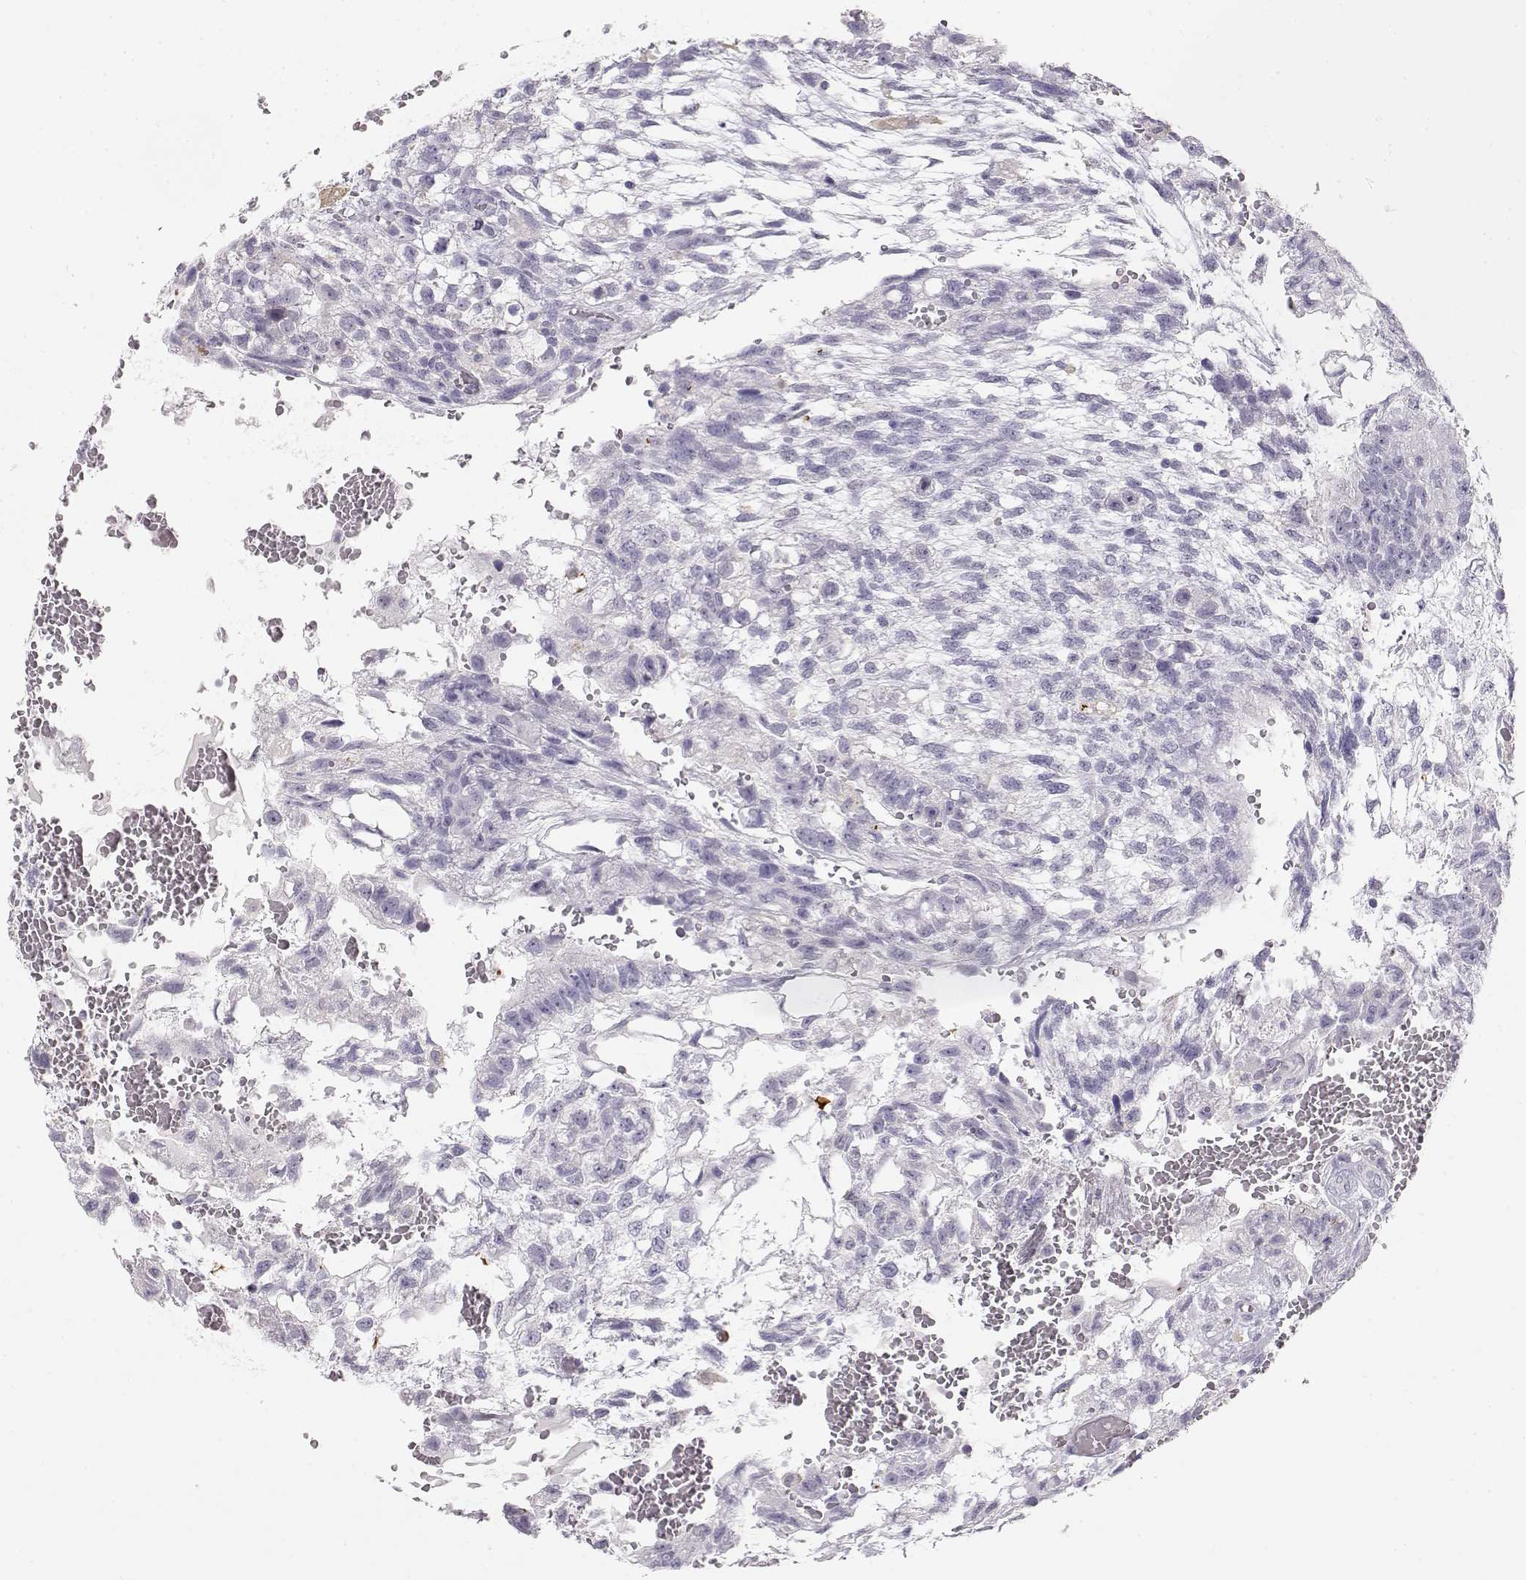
{"staining": {"intensity": "negative", "quantity": "none", "location": "none"}, "tissue": "testis cancer", "cell_type": "Tumor cells", "image_type": "cancer", "snomed": [{"axis": "morphology", "description": "Carcinoma, Embryonal, NOS"}, {"axis": "topography", "description": "Testis"}], "caption": "Micrograph shows no protein positivity in tumor cells of testis embryonal carcinoma tissue.", "gene": "NUTM1", "patient": {"sex": "male", "age": 32}}